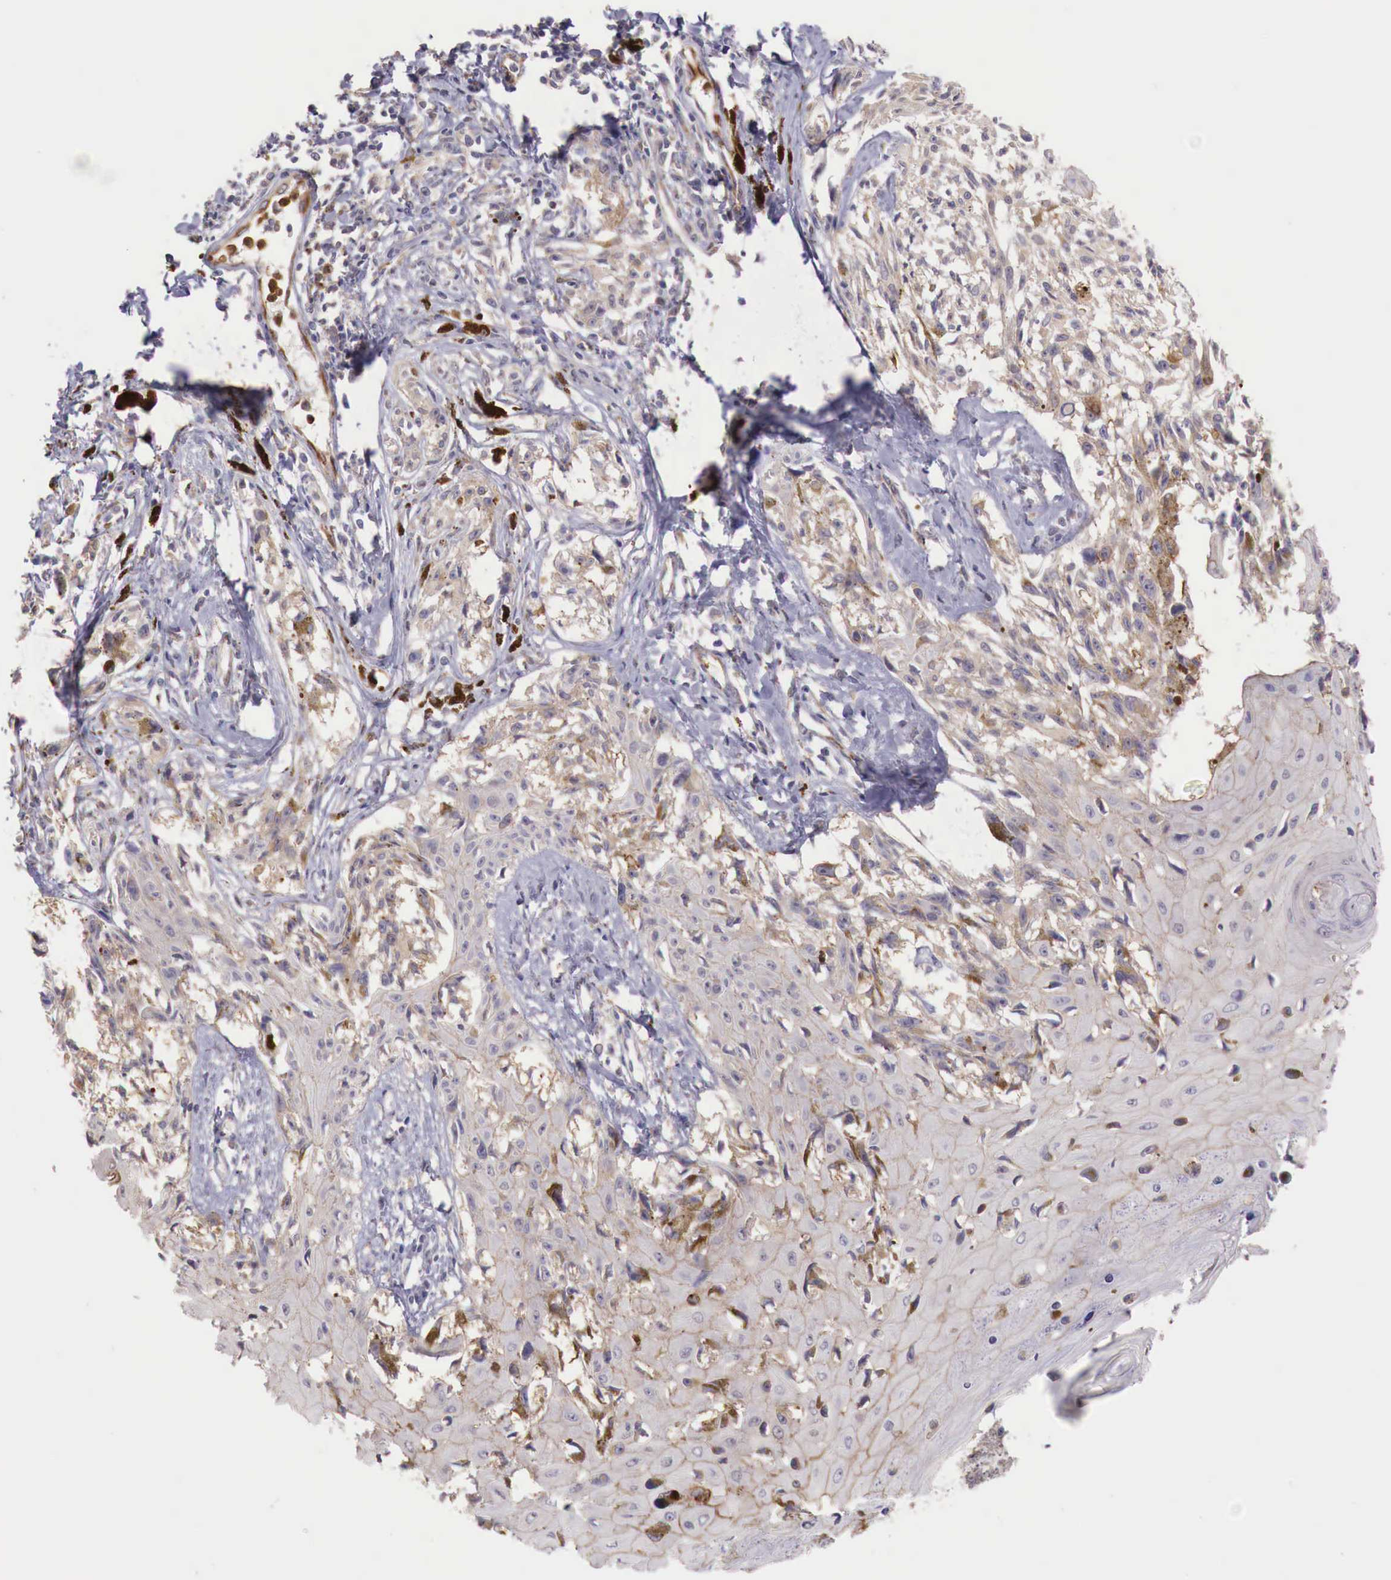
{"staining": {"intensity": "weak", "quantity": ">75%", "location": "cytoplasmic/membranous"}, "tissue": "melanoma", "cell_type": "Tumor cells", "image_type": "cancer", "snomed": [{"axis": "morphology", "description": "Malignant melanoma, NOS"}, {"axis": "topography", "description": "Skin"}], "caption": "This micrograph reveals melanoma stained with IHC to label a protein in brown. The cytoplasmic/membranous of tumor cells show weak positivity for the protein. Nuclei are counter-stained blue.", "gene": "GAB2", "patient": {"sex": "female", "age": 82}}